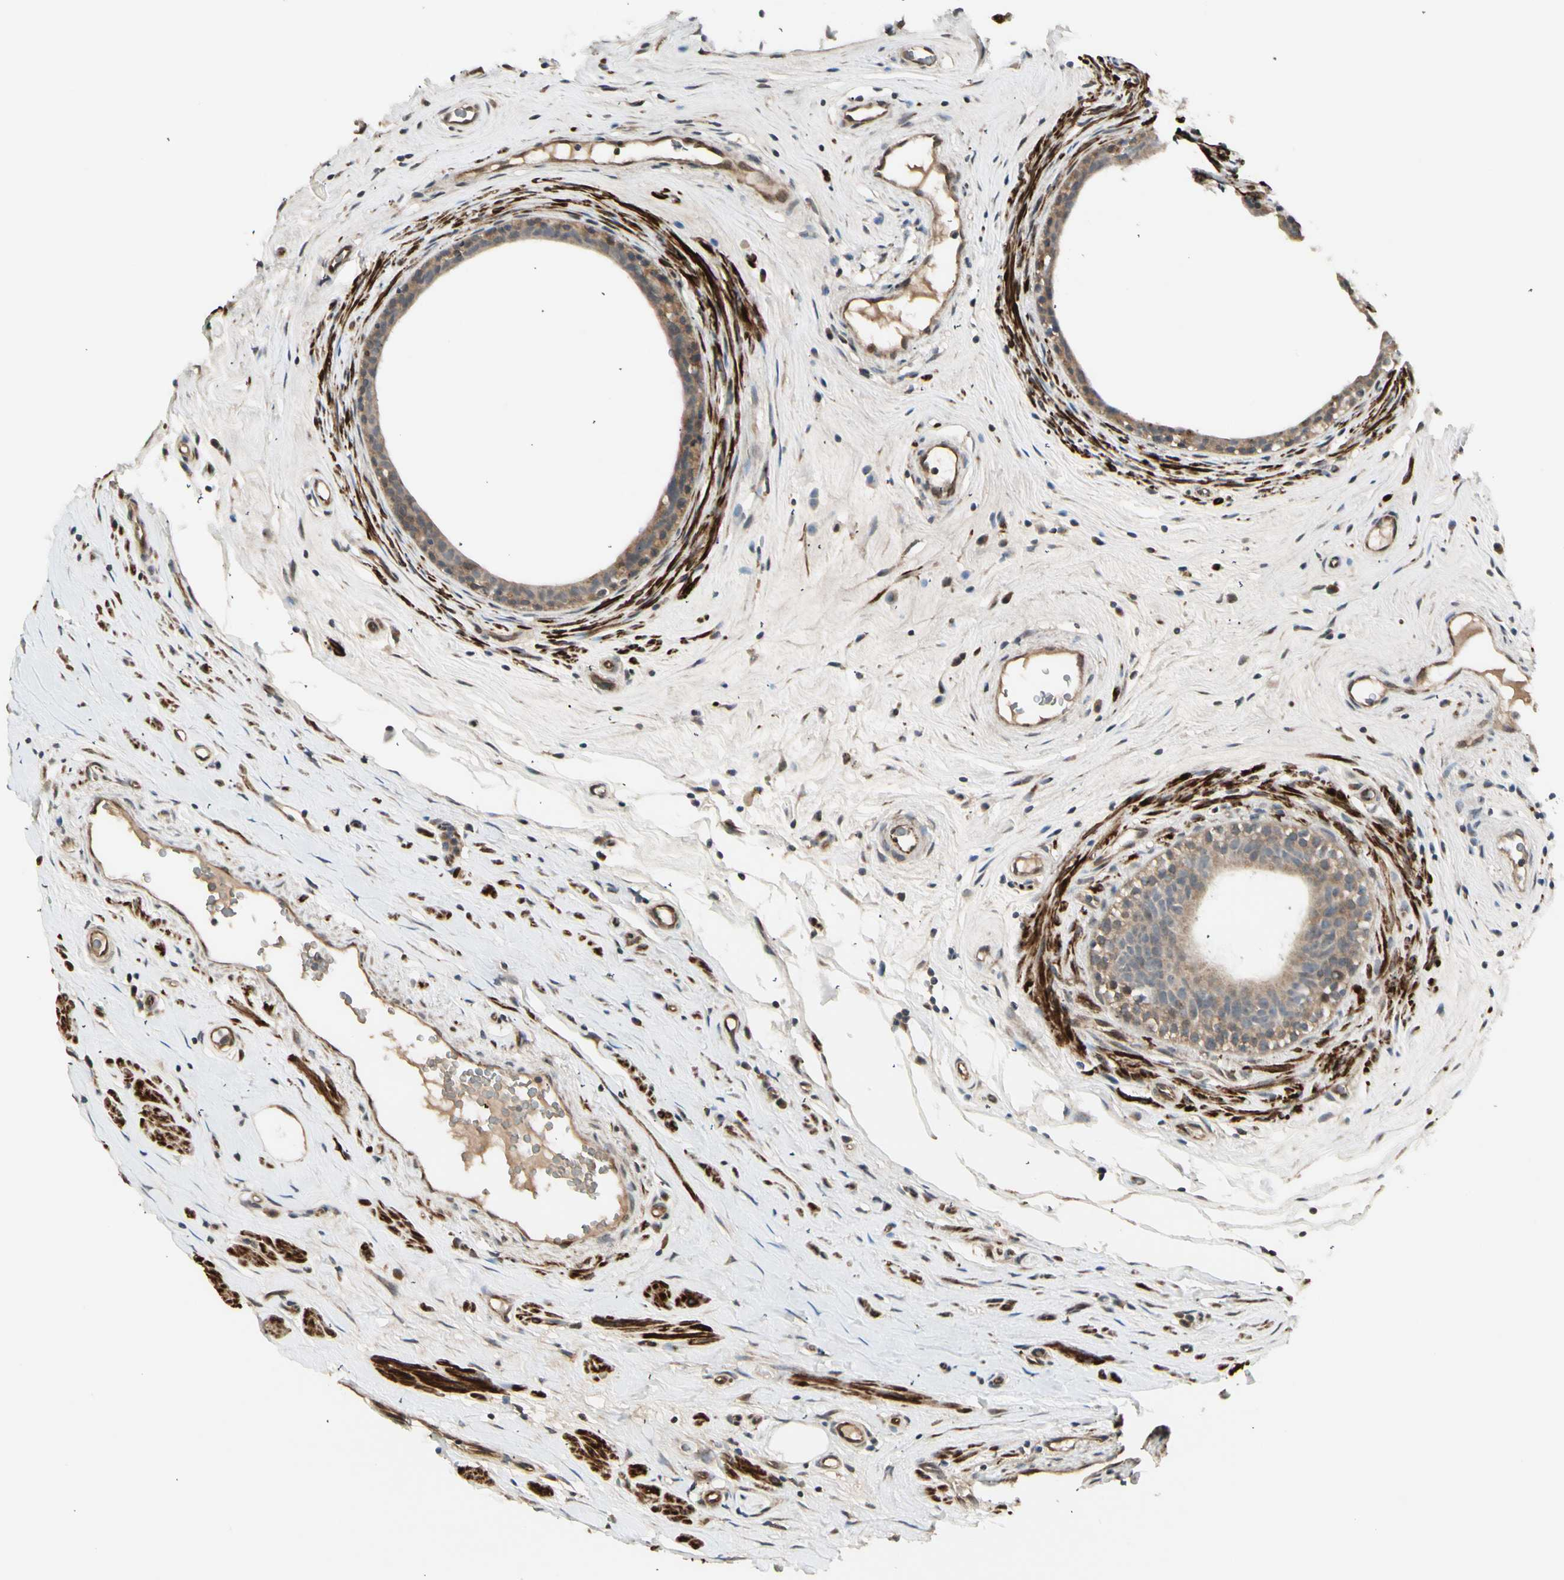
{"staining": {"intensity": "moderate", "quantity": ">75%", "location": "cytoplasmic/membranous"}, "tissue": "epididymis", "cell_type": "Glandular cells", "image_type": "normal", "snomed": [{"axis": "morphology", "description": "Normal tissue, NOS"}, {"axis": "morphology", "description": "Inflammation, NOS"}, {"axis": "topography", "description": "Epididymis"}], "caption": "Glandular cells show moderate cytoplasmic/membranous staining in about >75% of cells in benign epididymis. (DAB IHC with brightfield microscopy, high magnification).", "gene": "SVBP", "patient": {"sex": "male", "age": 84}}